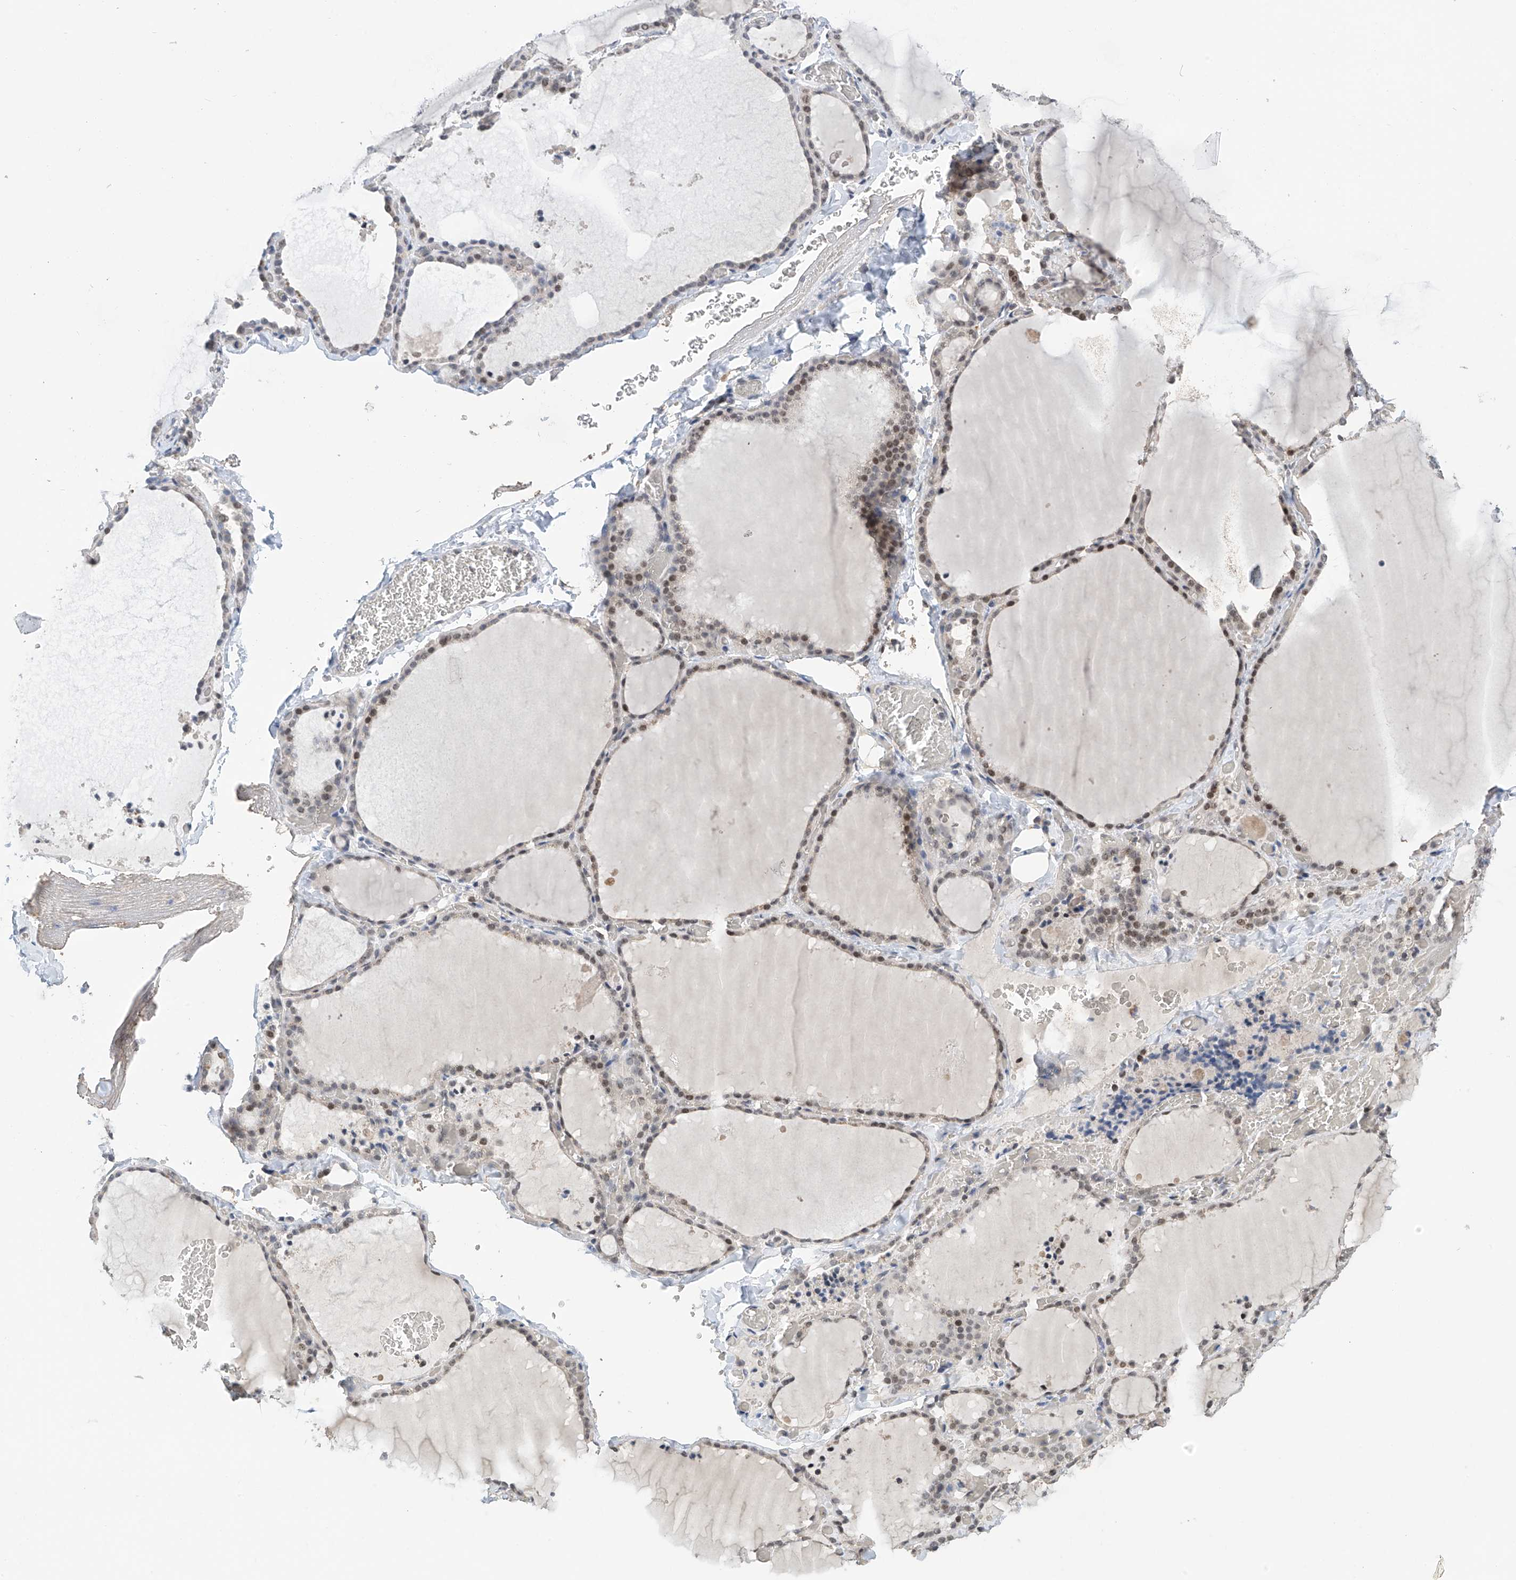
{"staining": {"intensity": "weak", "quantity": "25%-75%", "location": "nuclear"}, "tissue": "thyroid gland", "cell_type": "Glandular cells", "image_type": "normal", "snomed": [{"axis": "morphology", "description": "Normal tissue, NOS"}, {"axis": "topography", "description": "Thyroid gland"}], "caption": "A brown stain highlights weak nuclear staining of a protein in glandular cells of normal thyroid gland.", "gene": "C1orf131", "patient": {"sex": "female", "age": 22}}